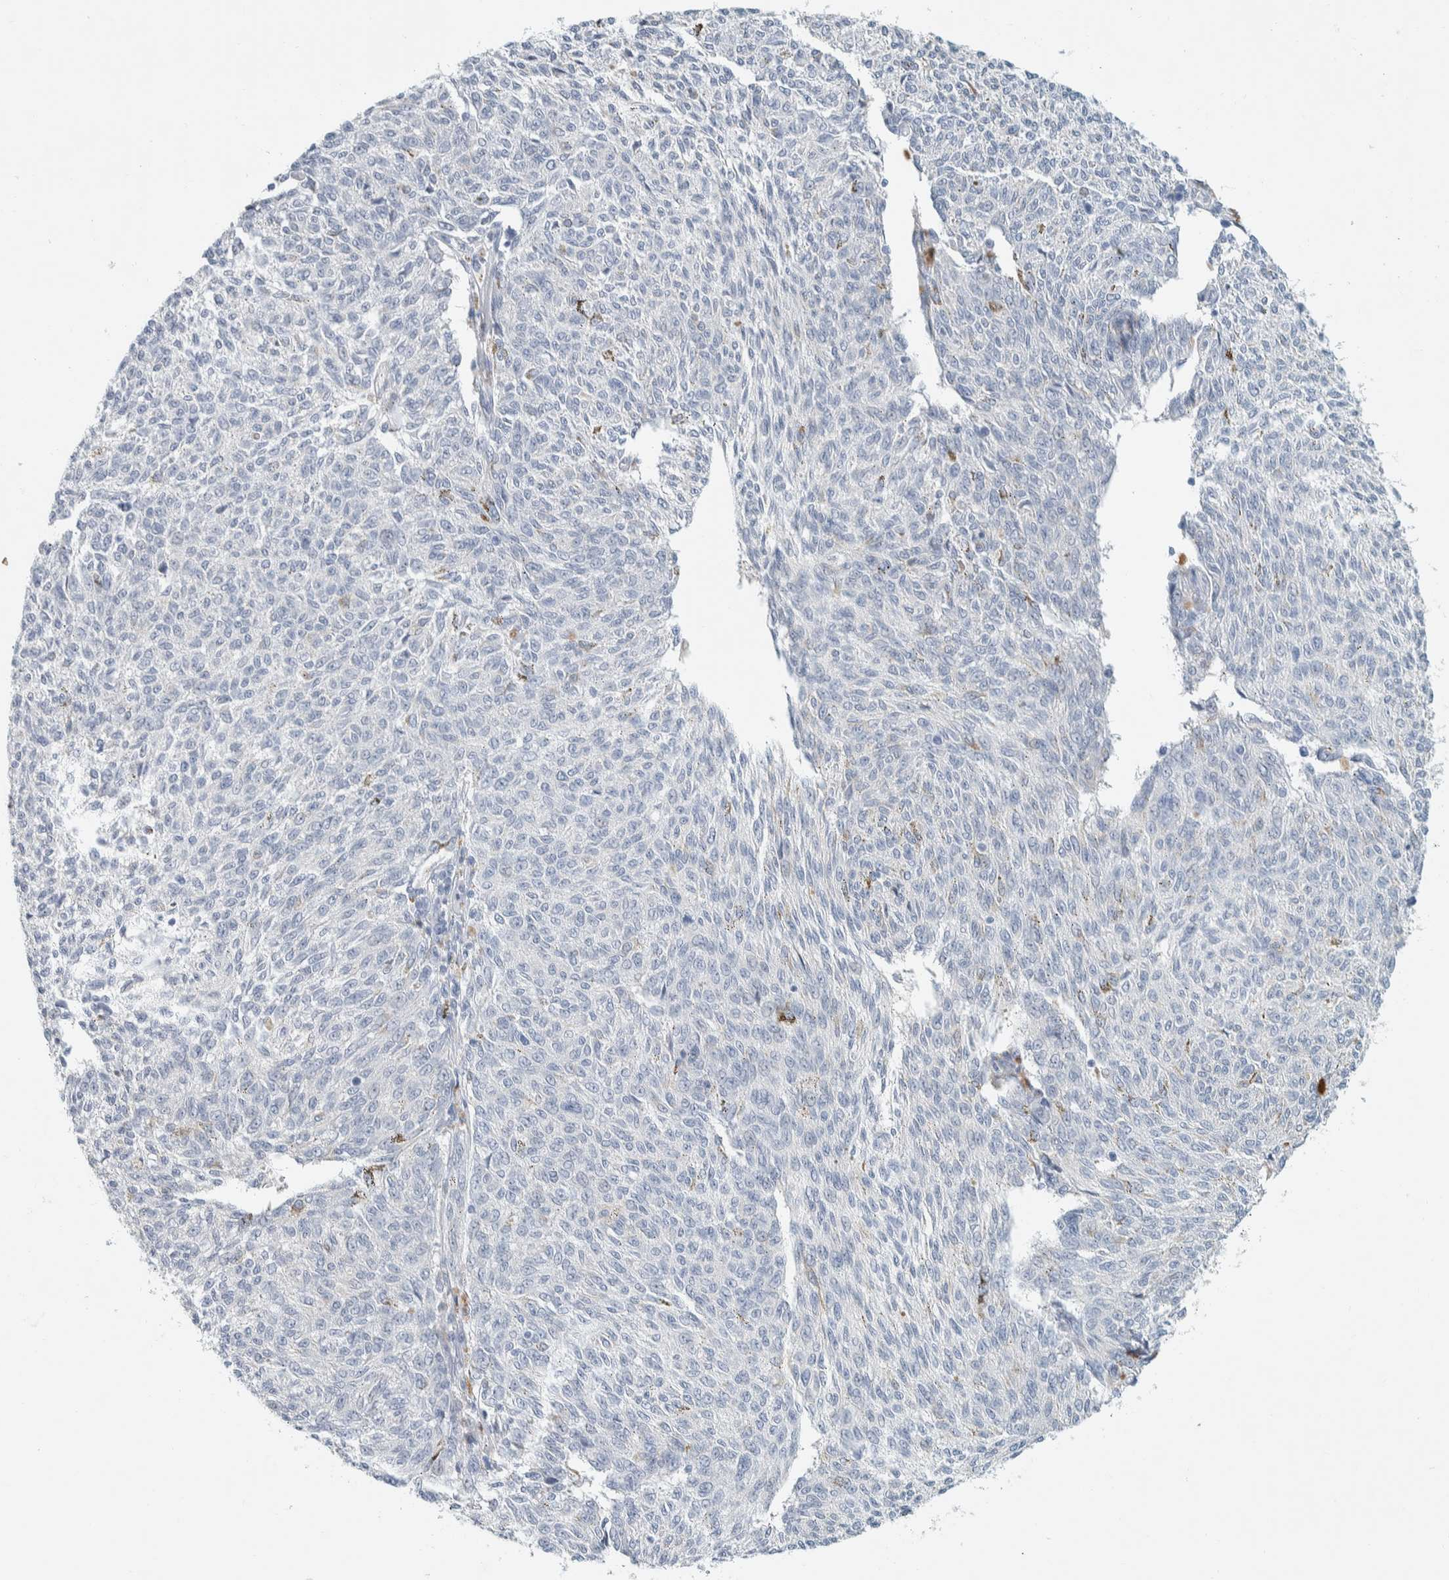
{"staining": {"intensity": "negative", "quantity": "none", "location": "none"}, "tissue": "melanoma", "cell_type": "Tumor cells", "image_type": "cancer", "snomed": [{"axis": "morphology", "description": "Malignant melanoma, NOS"}, {"axis": "topography", "description": "Skin"}], "caption": "Immunohistochemistry (IHC) micrograph of neoplastic tissue: malignant melanoma stained with DAB (3,3'-diaminobenzidine) demonstrates no significant protein staining in tumor cells.", "gene": "ALOX12B", "patient": {"sex": "female", "age": 72}}